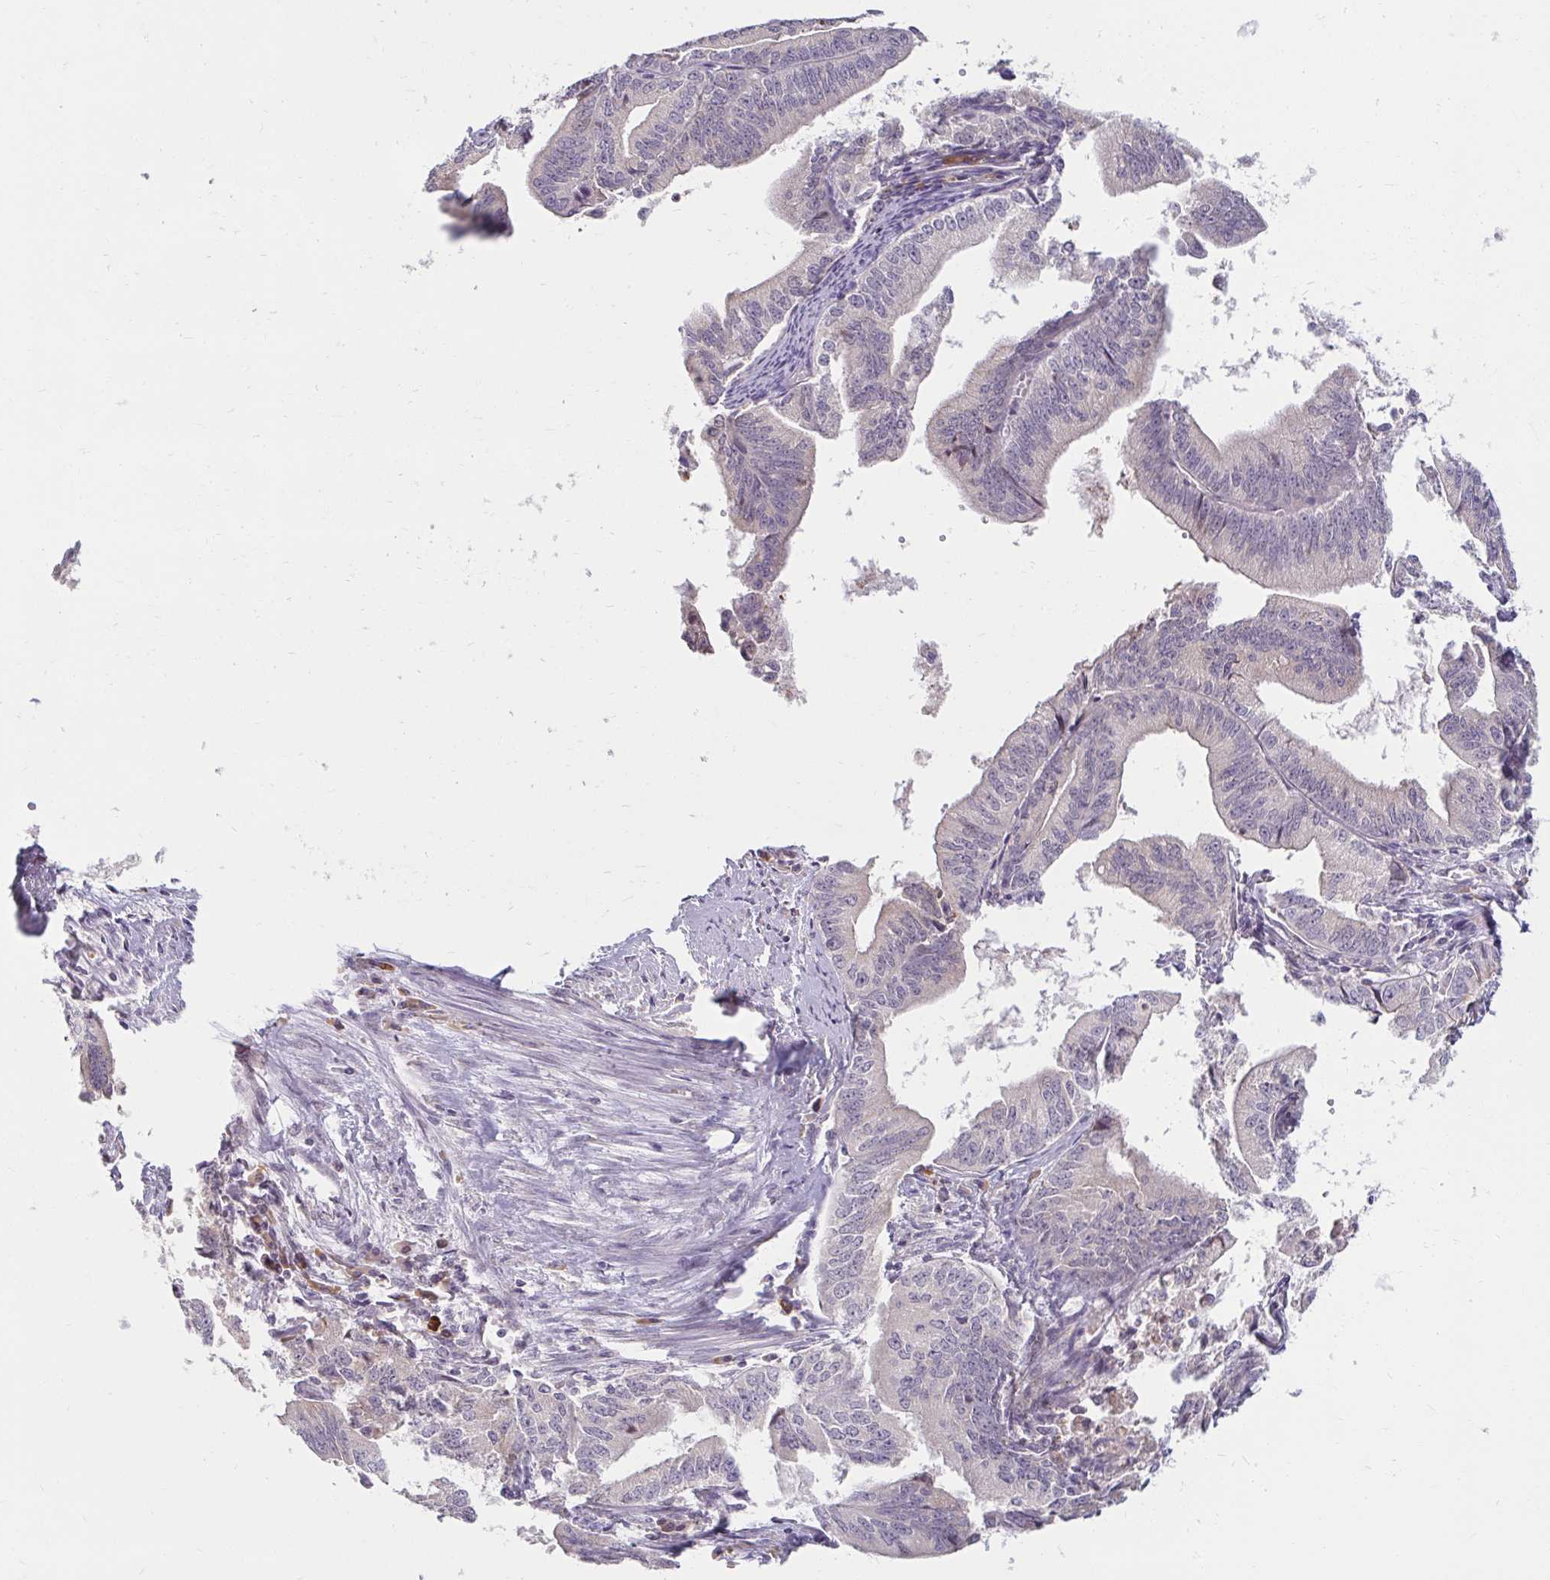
{"staining": {"intensity": "negative", "quantity": "none", "location": "none"}, "tissue": "endometrial cancer", "cell_type": "Tumor cells", "image_type": "cancer", "snomed": [{"axis": "morphology", "description": "Adenocarcinoma, NOS"}, {"axis": "topography", "description": "Endometrium"}], "caption": "Immunohistochemistry (IHC) of endometrial cancer displays no expression in tumor cells.", "gene": "DDN", "patient": {"sex": "female", "age": 65}}